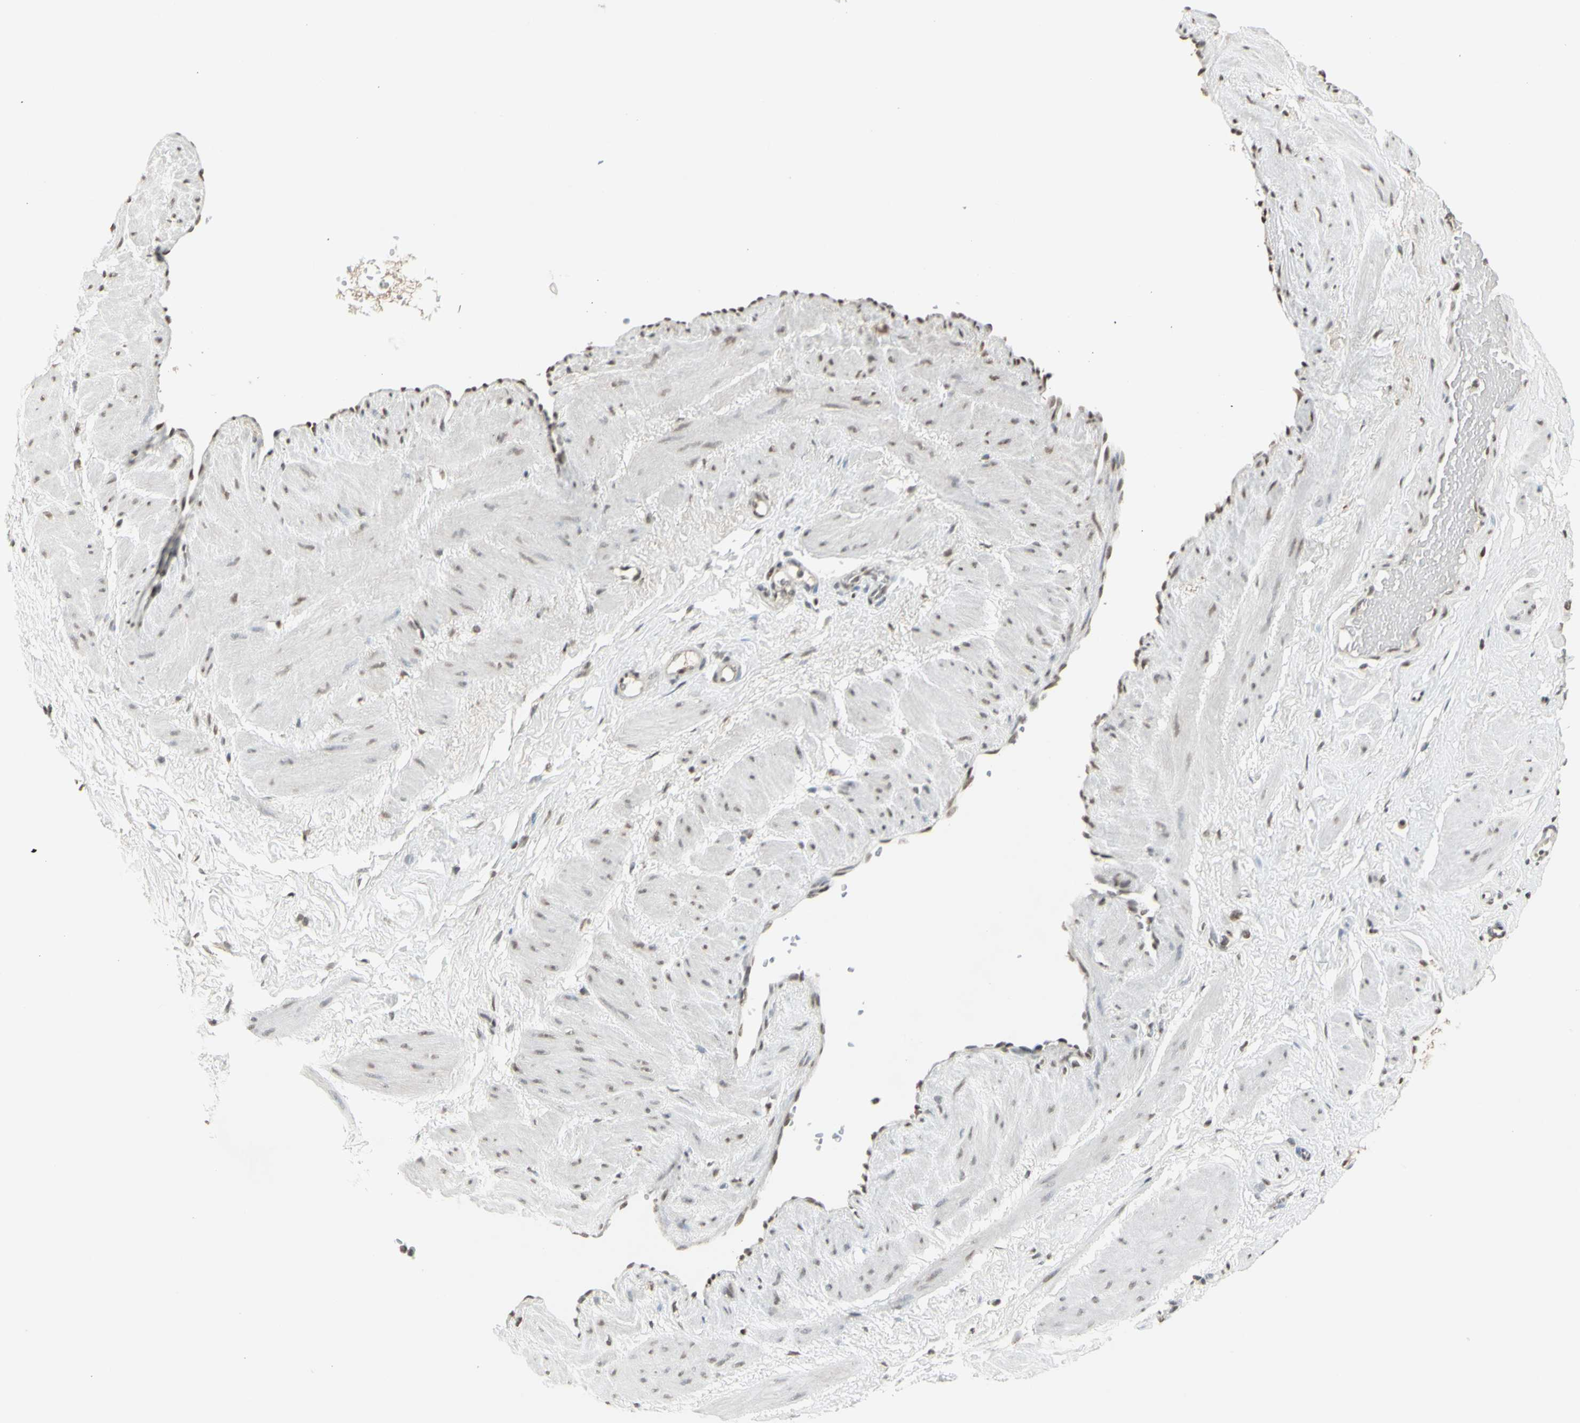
{"staining": {"intensity": "strong", "quantity": ">75%", "location": "nuclear"}, "tissue": "adipose tissue", "cell_type": "Adipocytes", "image_type": "normal", "snomed": [{"axis": "morphology", "description": "Normal tissue, NOS"}, {"axis": "topography", "description": "Soft tissue"}, {"axis": "topography", "description": "Vascular tissue"}], "caption": "Protein expression analysis of normal human adipose tissue reveals strong nuclear positivity in approximately >75% of adipocytes. (DAB IHC, brown staining for protein, blue staining for nuclei).", "gene": "TRIM28", "patient": {"sex": "female", "age": 35}}